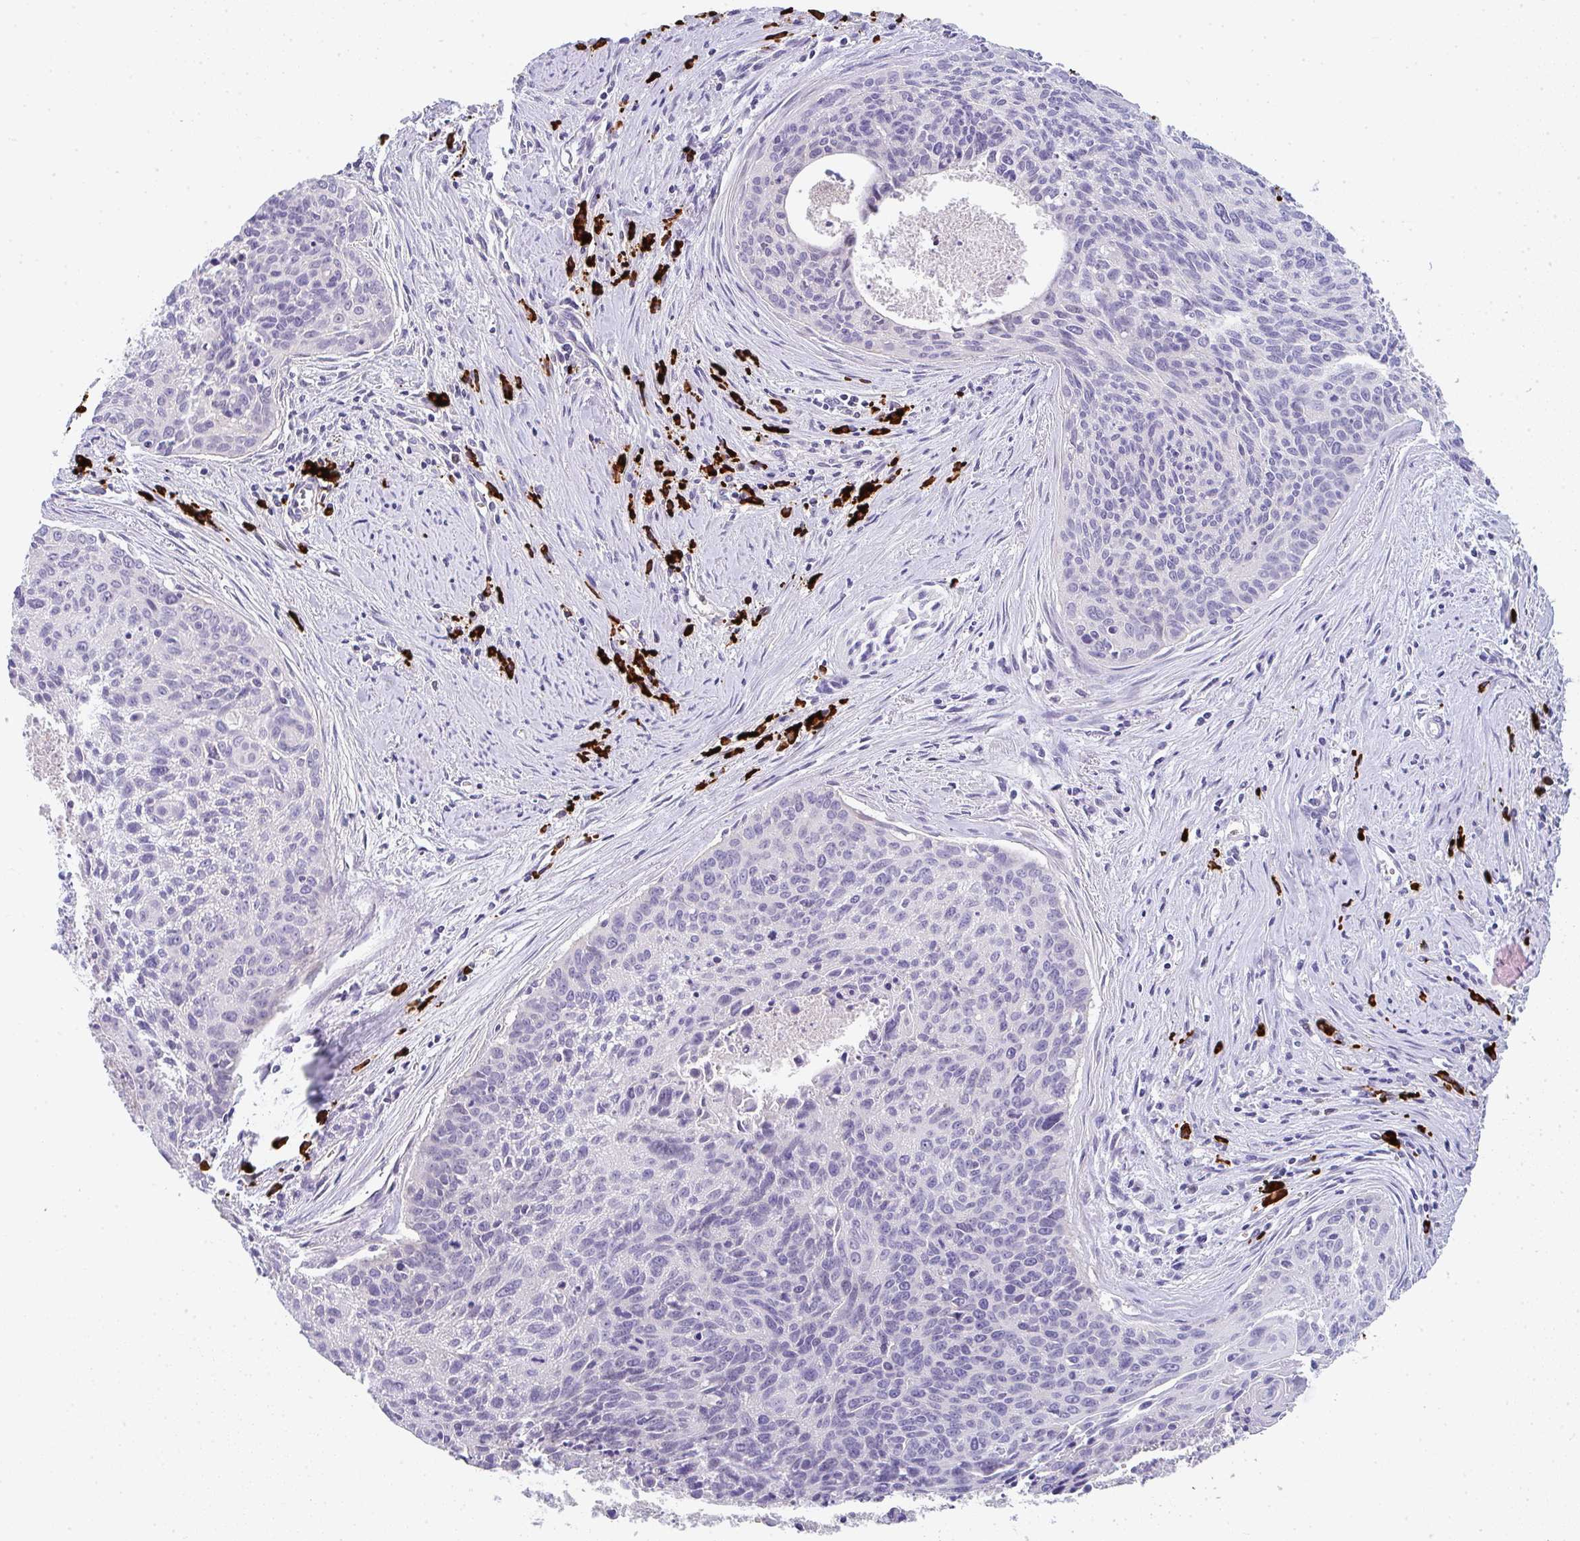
{"staining": {"intensity": "negative", "quantity": "none", "location": "none"}, "tissue": "cervical cancer", "cell_type": "Tumor cells", "image_type": "cancer", "snomed": [{"axis": "morphology", "description": "Squamous cell carcinoma, NOS"}, {"axis": "topography", "description": "Cervix"}], "caption": "Immunohistochemistry photomicrograph of cervical cancer stained for a protein (brown), which shows no positivity in tumor cells. Brightfield microscopy of IHC stained with DAB (brown) and hematoxylin (blue), captured at high magnification.", "gene": "CACNA1S", "patient": {"sex": "female", "age": 55}}